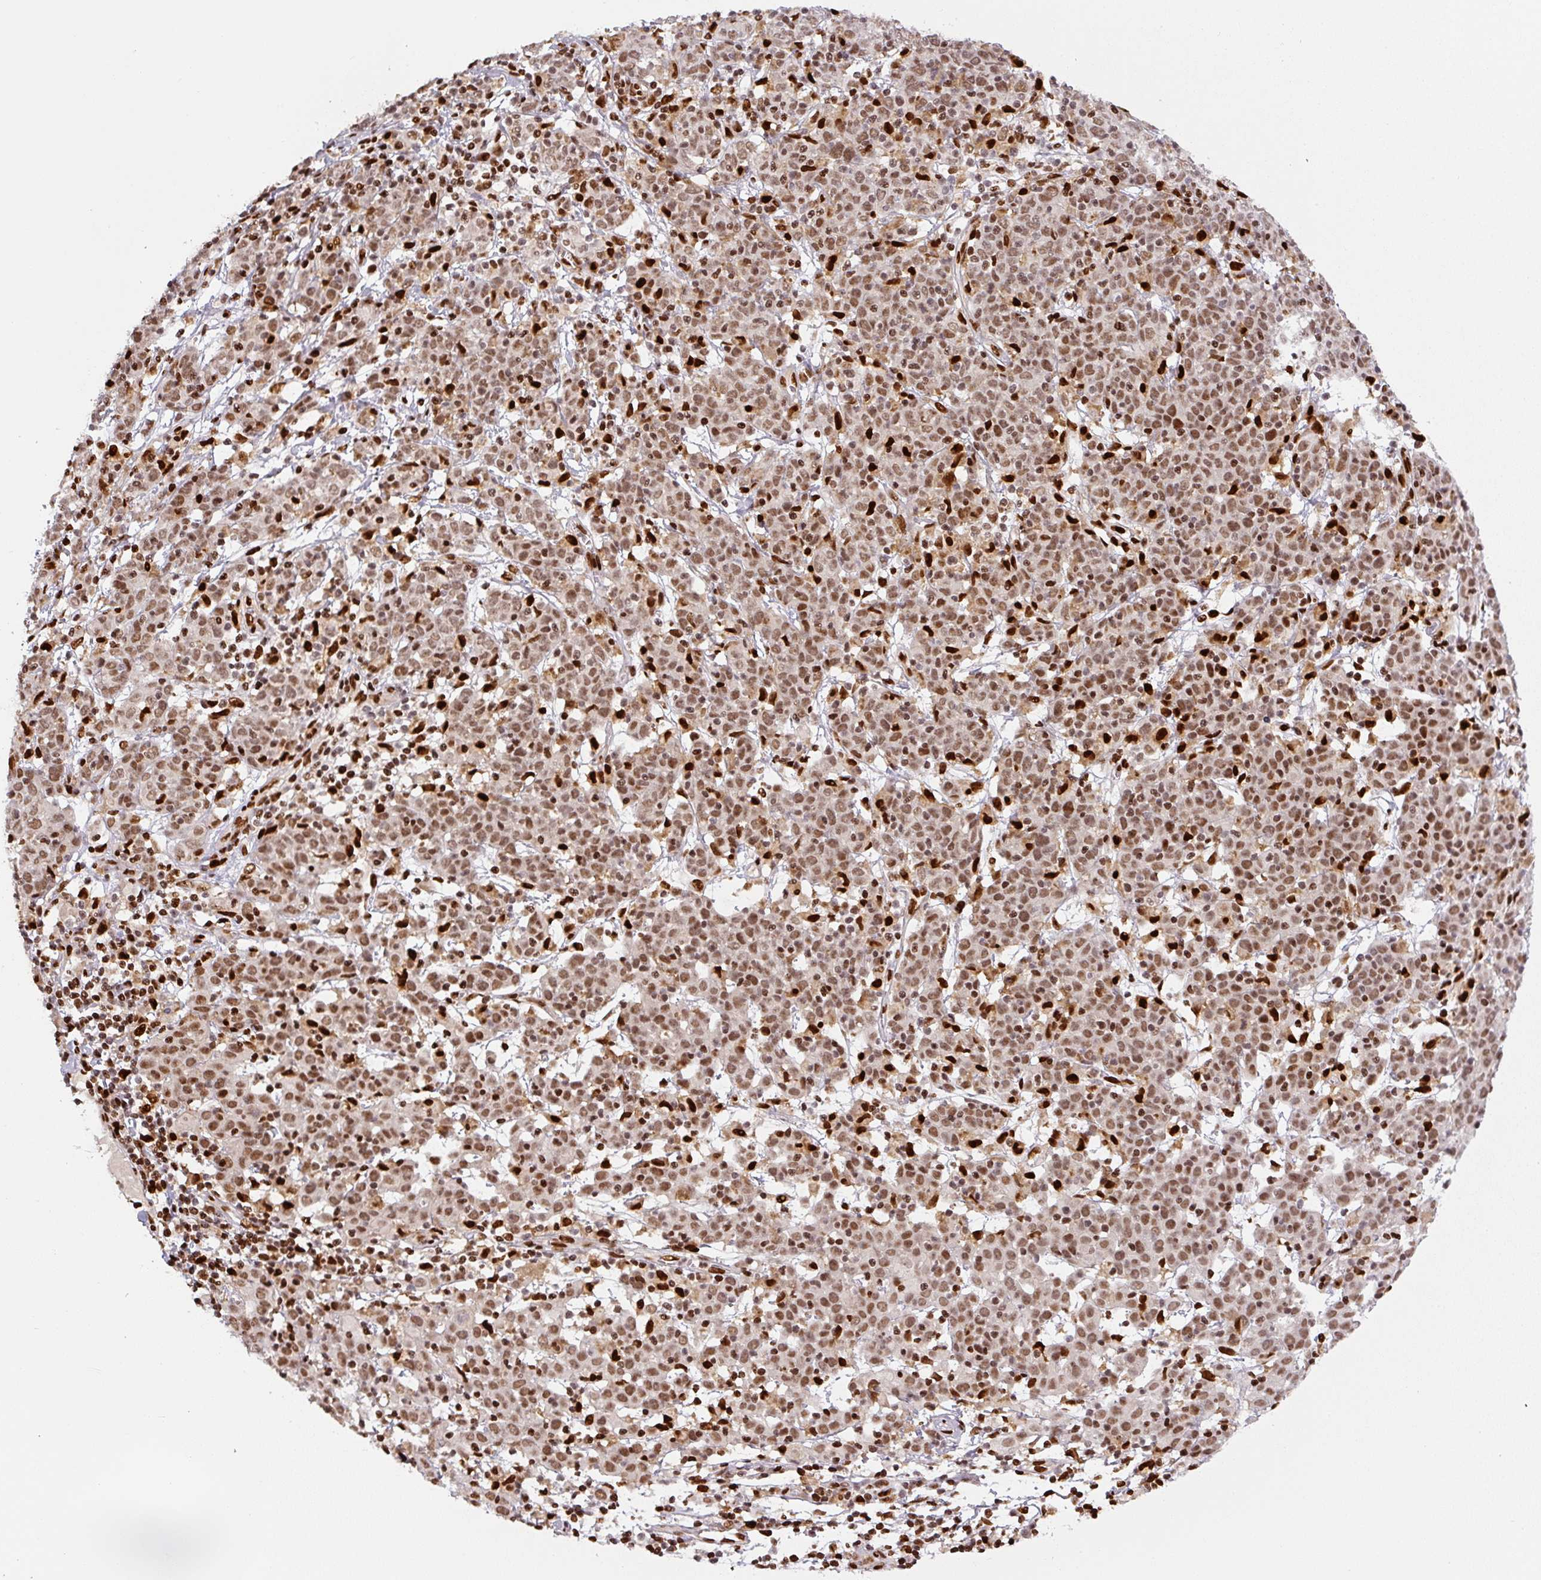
{"staining": {"intensity": "moderate", "quantity": ">75%", "location": "nuclear"}, "tissue": "cervical cancer", "cell_type": "Tumor cells", "image_type": "cancer", "snomed": [{"axis": "morphology", "description": "Squamous cell carcinoma, NOS"}, {"axis": "topography", "description": "Cervix"}], "caption": "This is an image of IHC staining of squamous cell carcinoma (cervical), which shows moderate staining in the nuclear of tumor cells.", "gene": "PYDC2", "patient": {"sex": "female", "age": 67}}